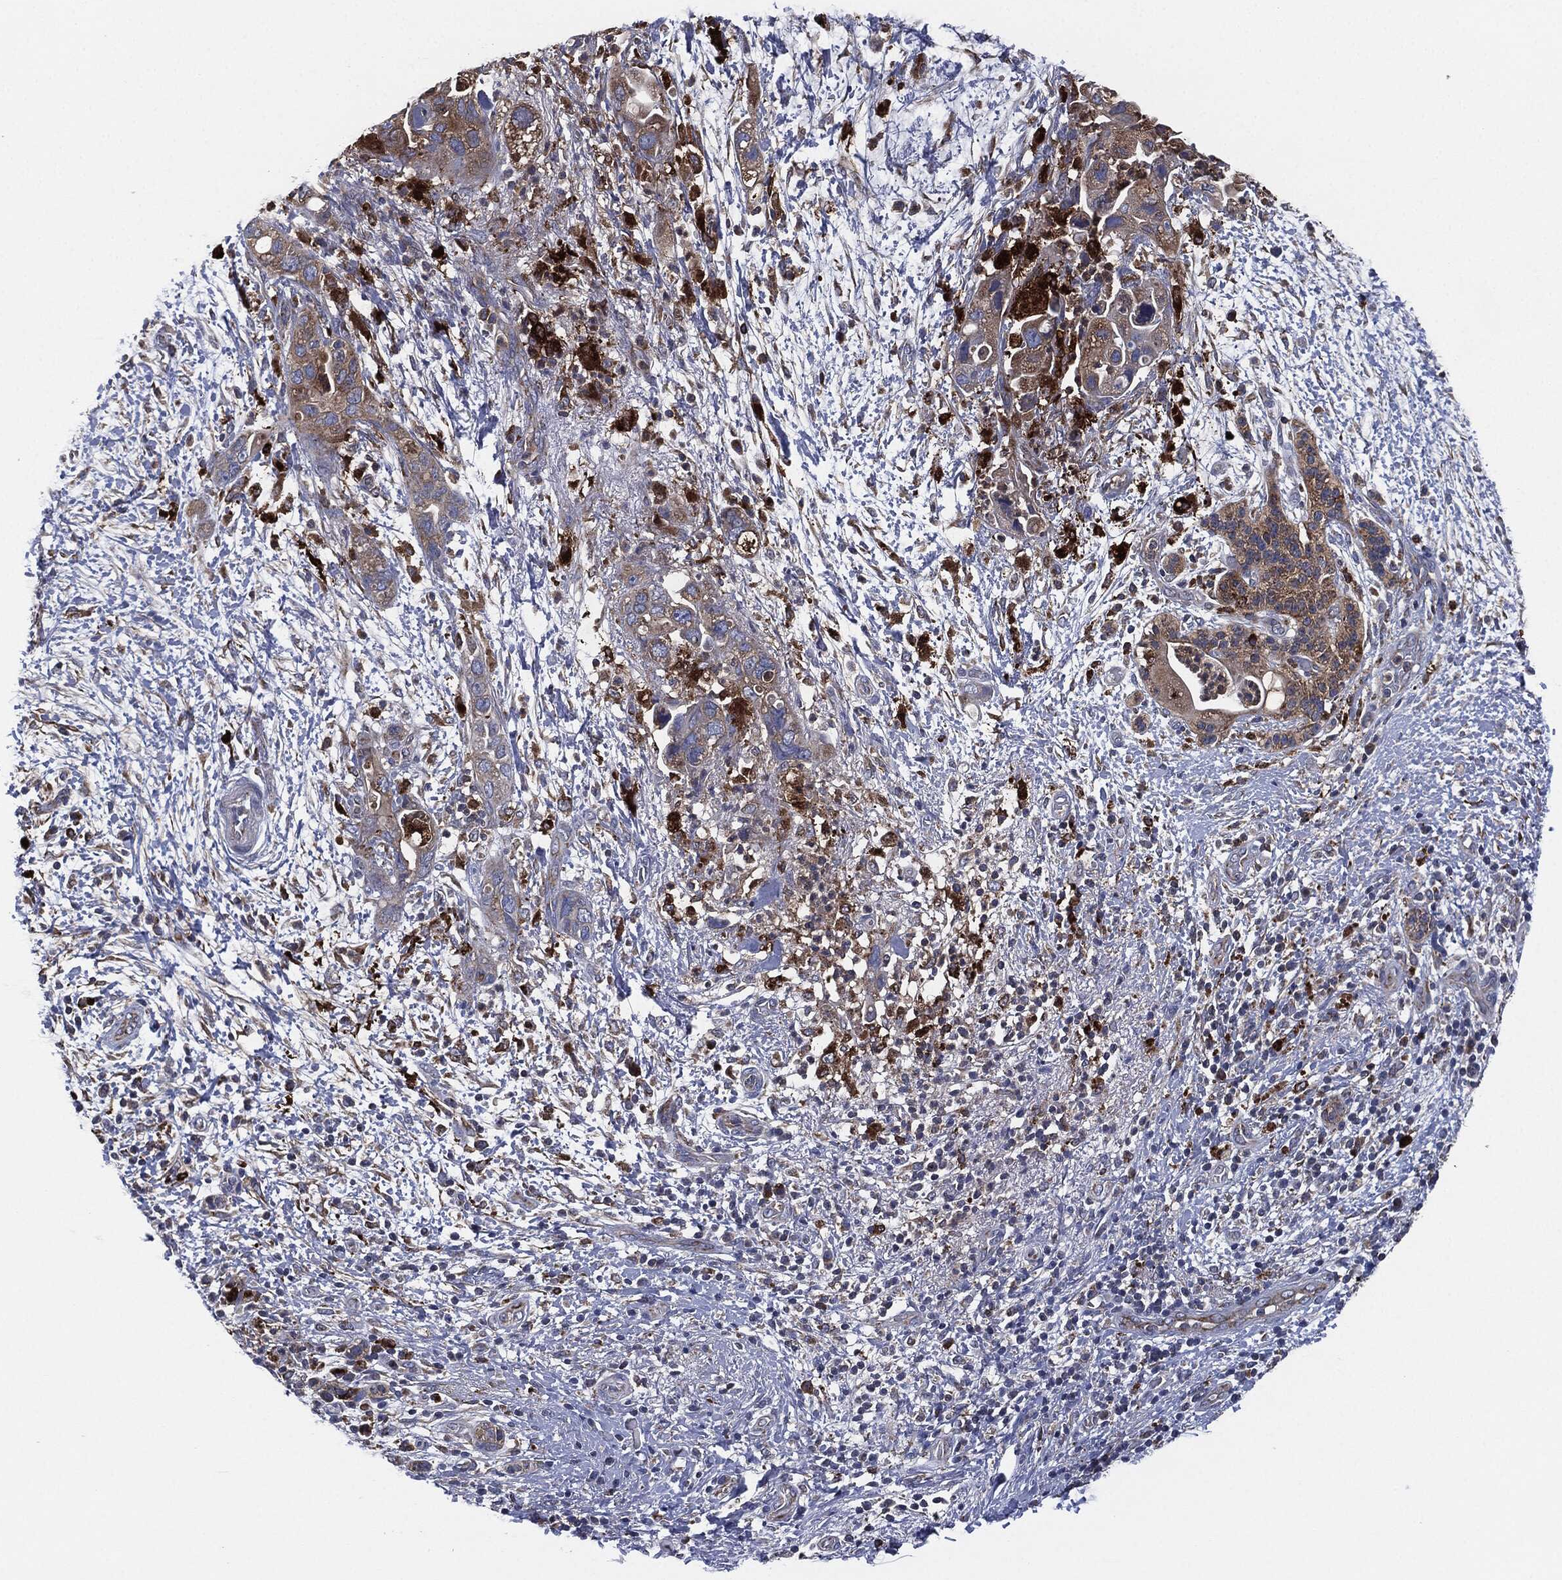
{"staining": {"intensity": "weak", "quantity": "25%-75%", "location": "cytoplasmic/membranous"}, "tissue": "pancreatic cancer", "cell_type": "Tumor cells", "image_type": "cancer", "snomed": [{"axis": "morphology", "description": "Adenocarcinoma, NOS"}, {"axis": "topography", "description": "Pancreas"}], "caption": "This image demonstrates IHC staining of pancreatic cancer, with low weak cytoplasmic/membranous expression in about 25%-75% of tumor cells.", "gene": "TMEM11", "patient": {"sex": "female", "age": 72}}